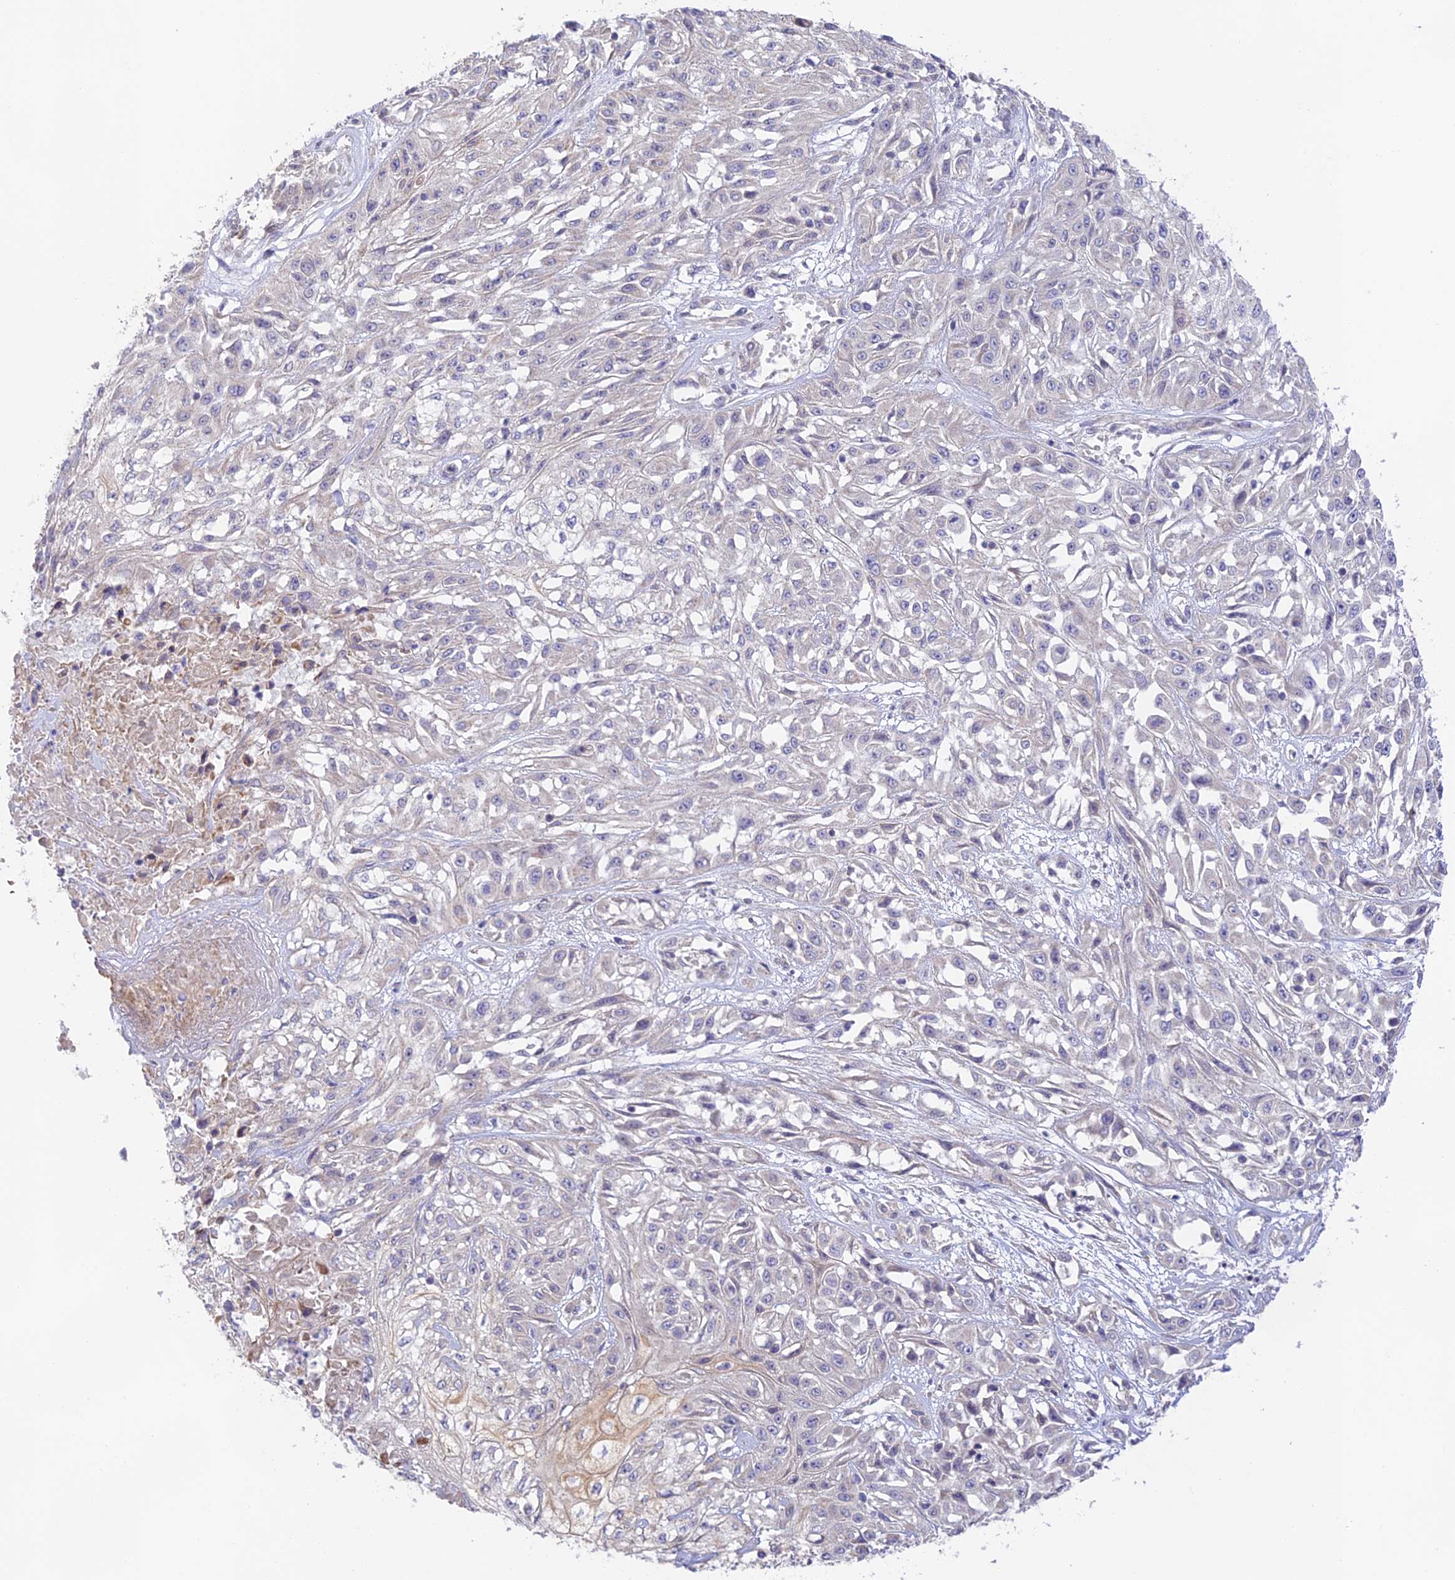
{"staining": {"intensity": "negative", "quantity": "none", "location": "none"}, "tissue": "skin cancer", "cell_type": "Tumor cells", "image_type": "cancer", "snomed": [{"axis": "morphology", "description": "Squamous cell carcinoma, NOS"}, {"axis": "morphology", "description": "Squamous cell carcinoma, metastatic, NOS"}, {"axis": "topography", "description": "Skin"}, {"axis": "topography", "description": "Lymph node"}], "caption": "This is a histopathology image of immunohistochemistry staining of skin cancer, which shows no positivity in tumor cells.", "gene": "CAMSAP3", "patient": {"sex": "male", "age": 75}}